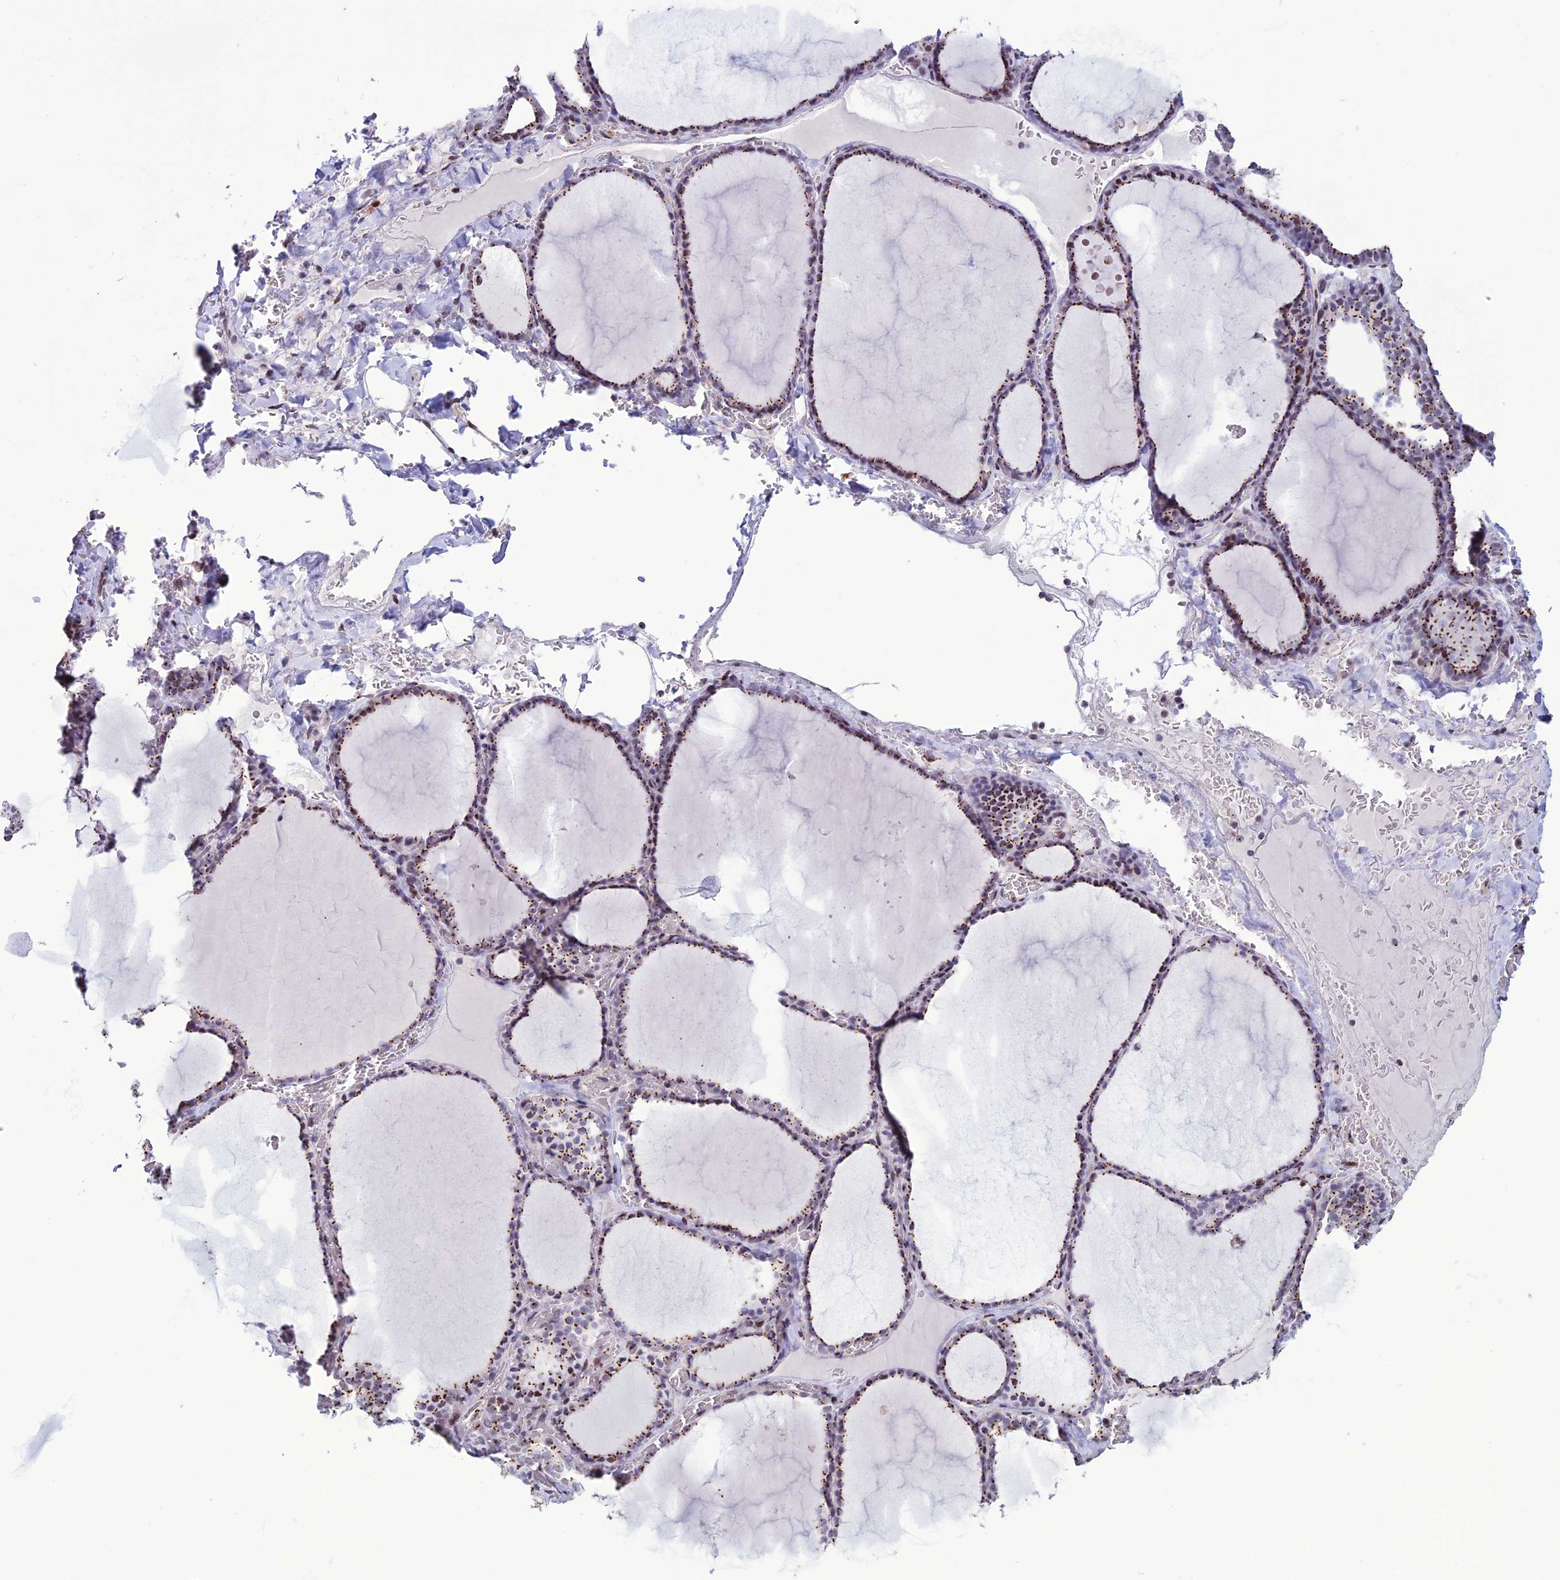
{"staining": {"intensity": "strong", "quantity": ">75%", "location": "cytoplasmic/membranous"}, "tissue": "thyroid gland", "cell_type": "Glandular cells", "image_type": "normal", "snomed": [{"axis": "morphology", "description": "Normal tissue, NOS"}, {"axis": "topography", "description": "Thyroid gland"}], "caption": "The micrograph demonstrates immunohistochemical staining of benign thyroid gland. There is strong cytoplasmic/membranous expression is seen in about >75% of glandular cells.", "gene": "PLEKHA4", "patient": {"sex": "female", "age": 39}}